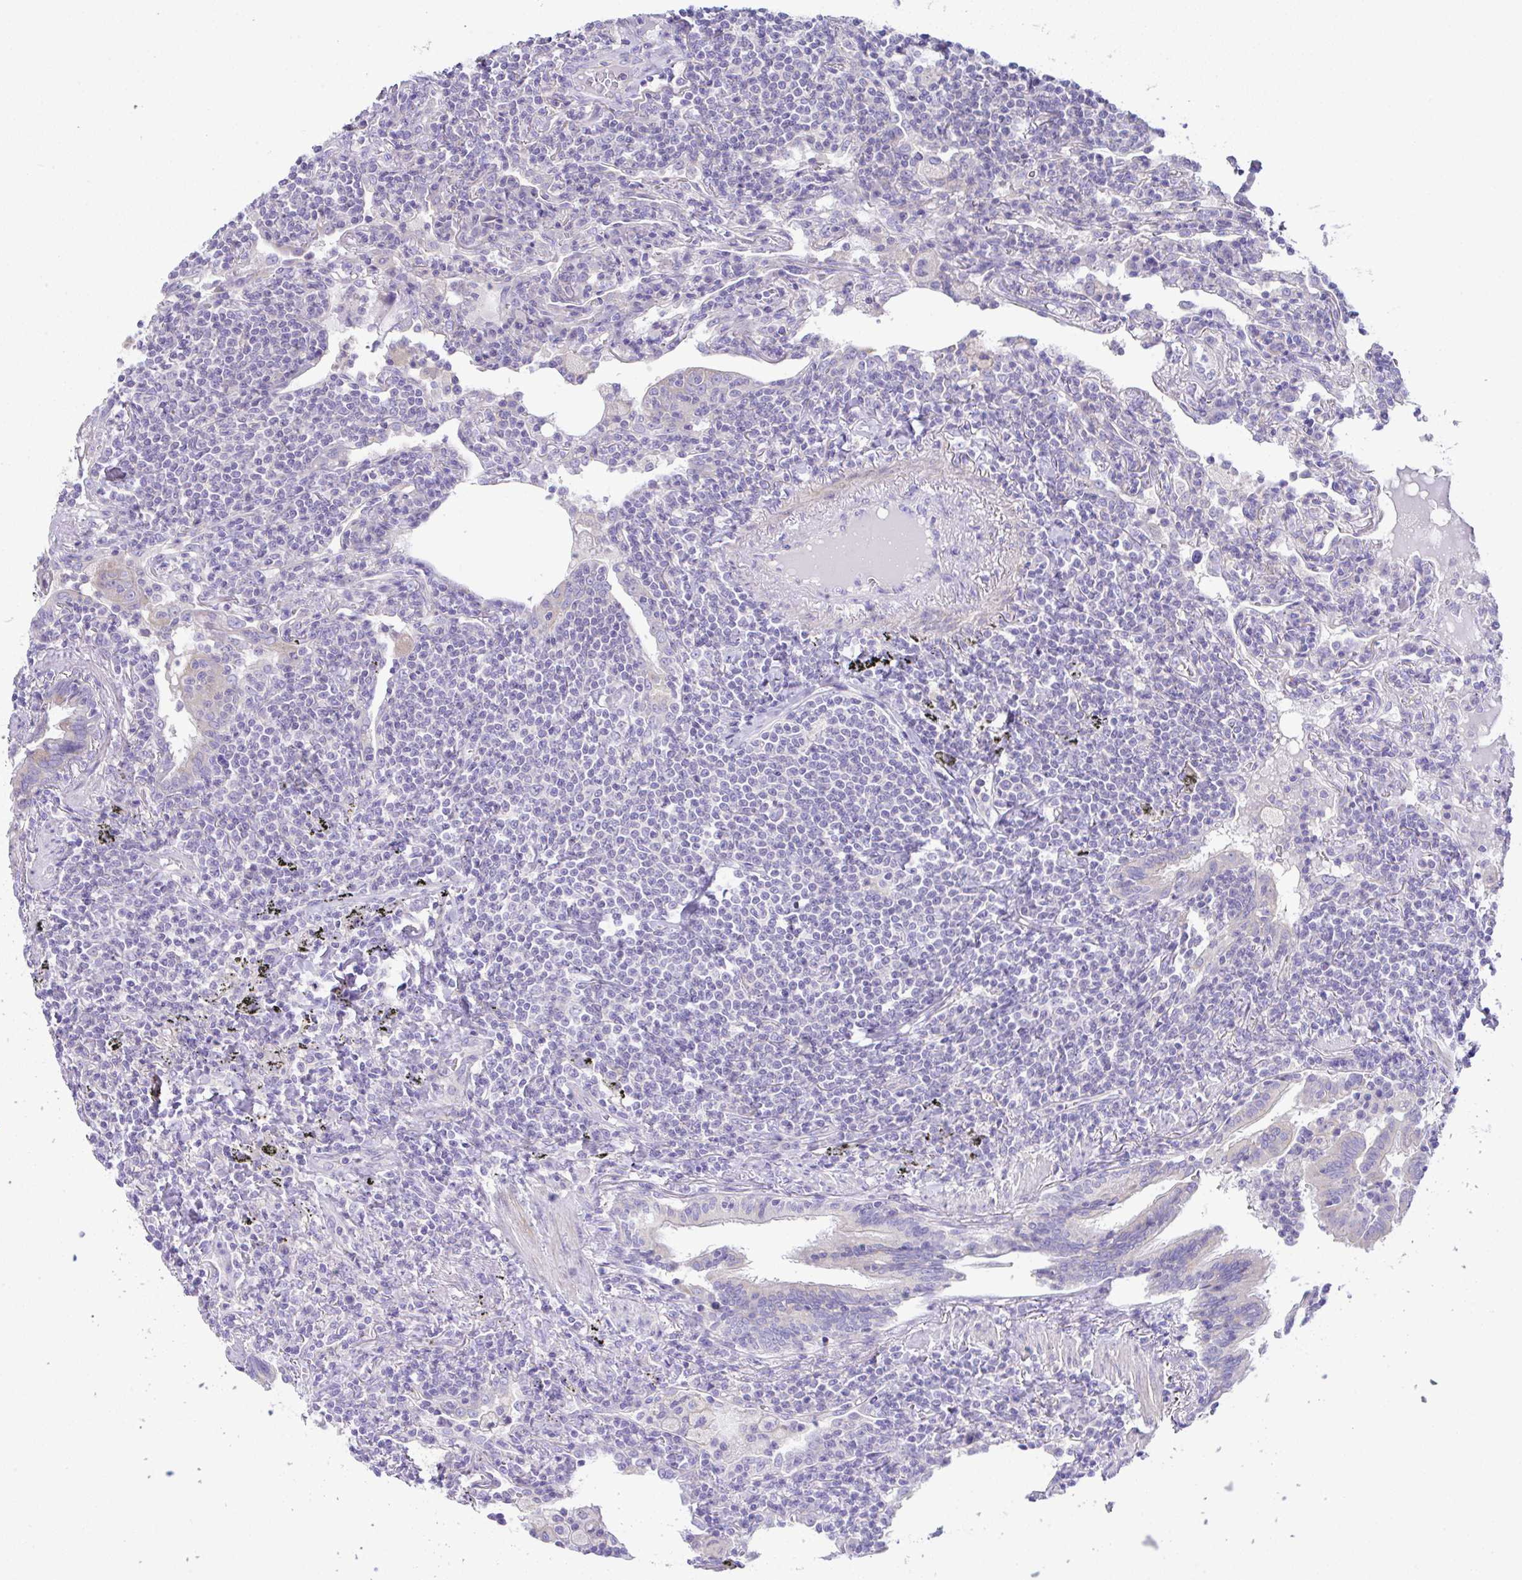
{"staining": {"intensity": "negative", "quantity": "none", "location": "none"}, "tissue": "lymphoma", "cell_type": "Tumor cells", "image_type": "cancer", "snomed": [{"axis": "morphology", "description": "Malignant lymphoma, non-Hodgkin's type, Low grade"}, {"axis": "topography", "description": "Lung"}], "caption": "Lymphoma was stained to show a protein in brown. There is no significant positivity in tumor cells.", "gene": "OR4P4", "patient": {"sex": "female", "age": 71}}